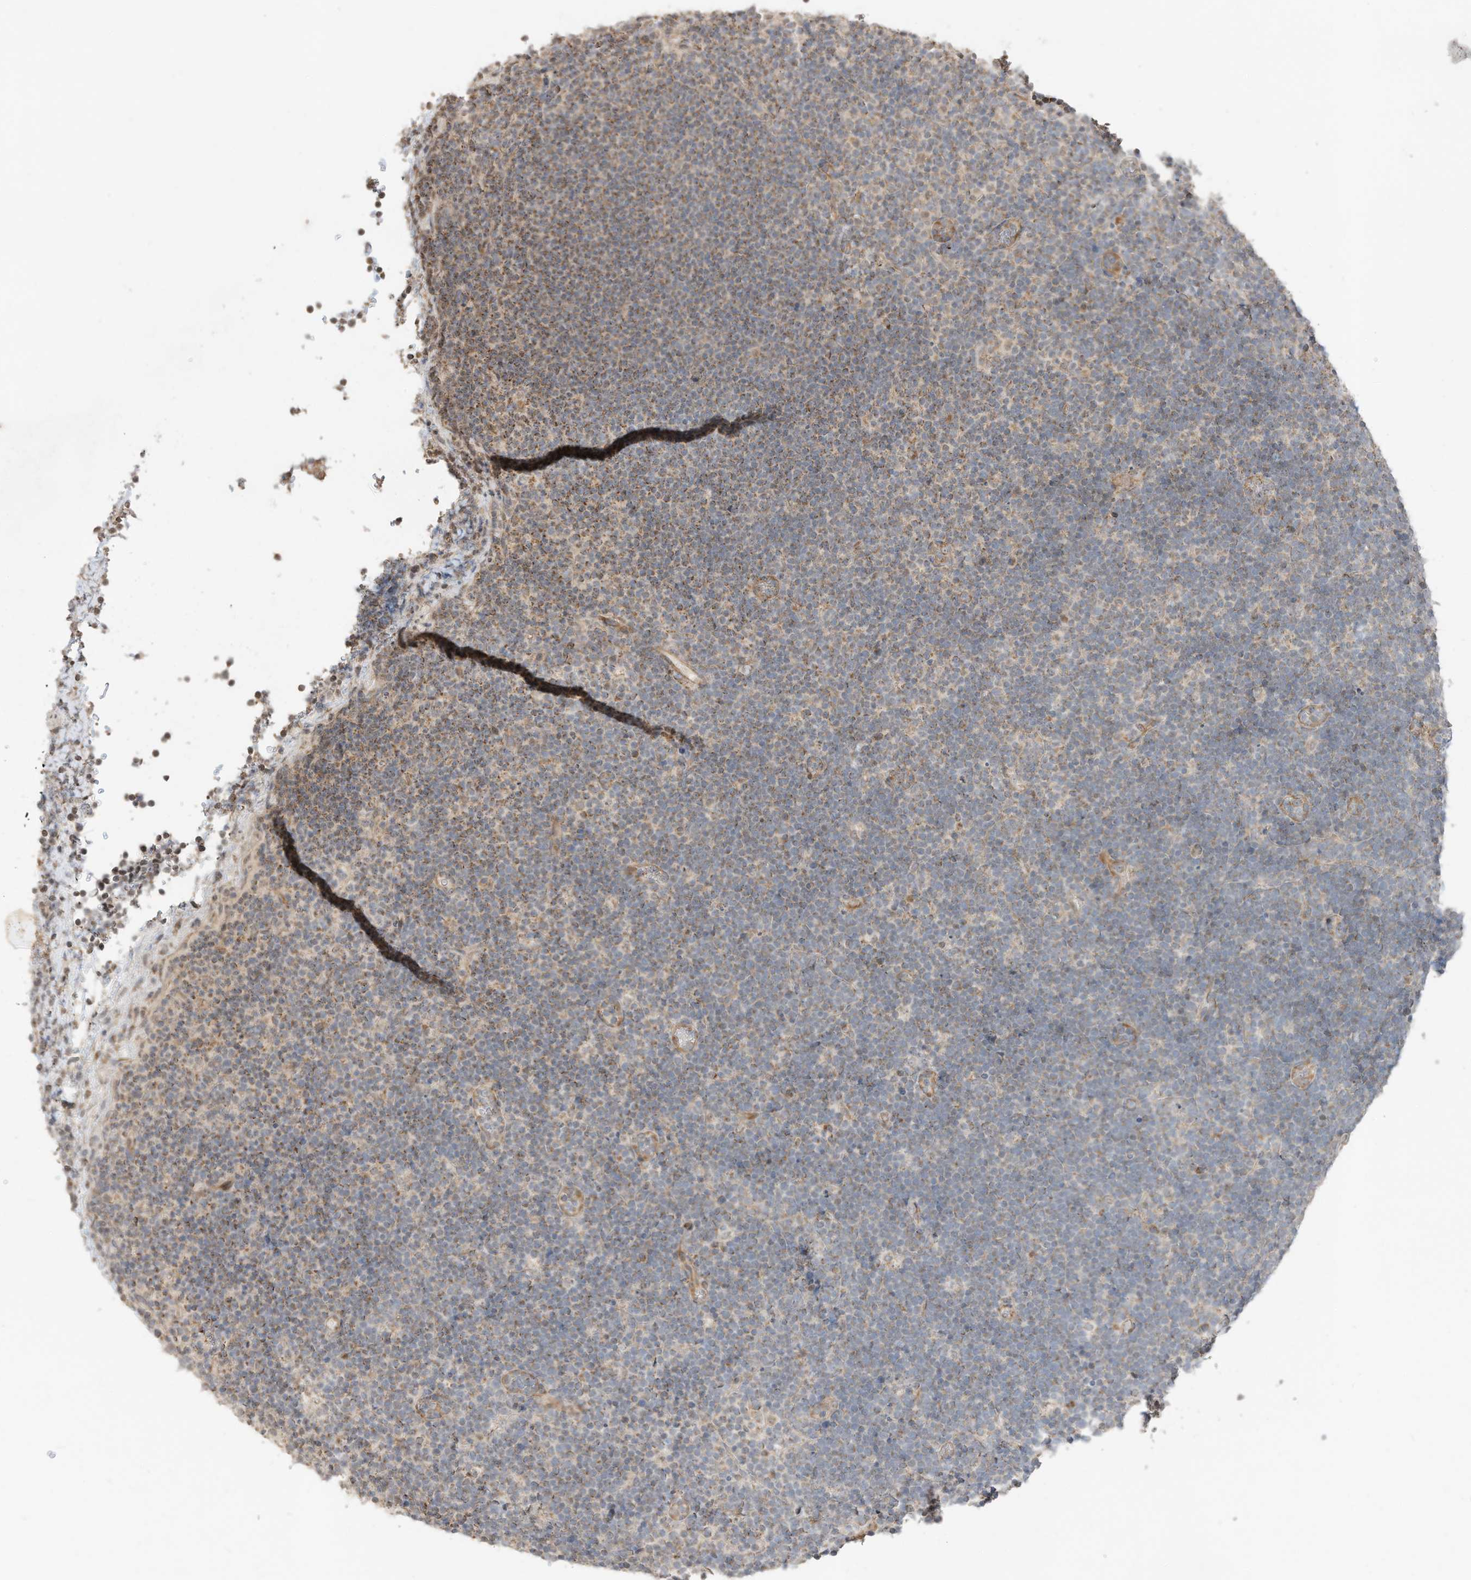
{"staining": {"intensity": "moderate", "quantity": ">75%", "location": "cytoplasmic/membranous"}, "tissue": "lymphoma", "cell_type": "Tumor cells", "image_type": "cancer", "snomed": [{"axis": "morphology", "description": "Malignant lymphoma, non-Hodgkin's type, High grade"}, {"axis": "topography", "description": "Lymph node"}], "caption": "Protein positivity by IHC reveals moderate cytoplasmic/membranous staining in about >75% of tumor cells in lymphoma.", "gene": "CAGE1", "patient": {"sex": "male", "age": 13}}